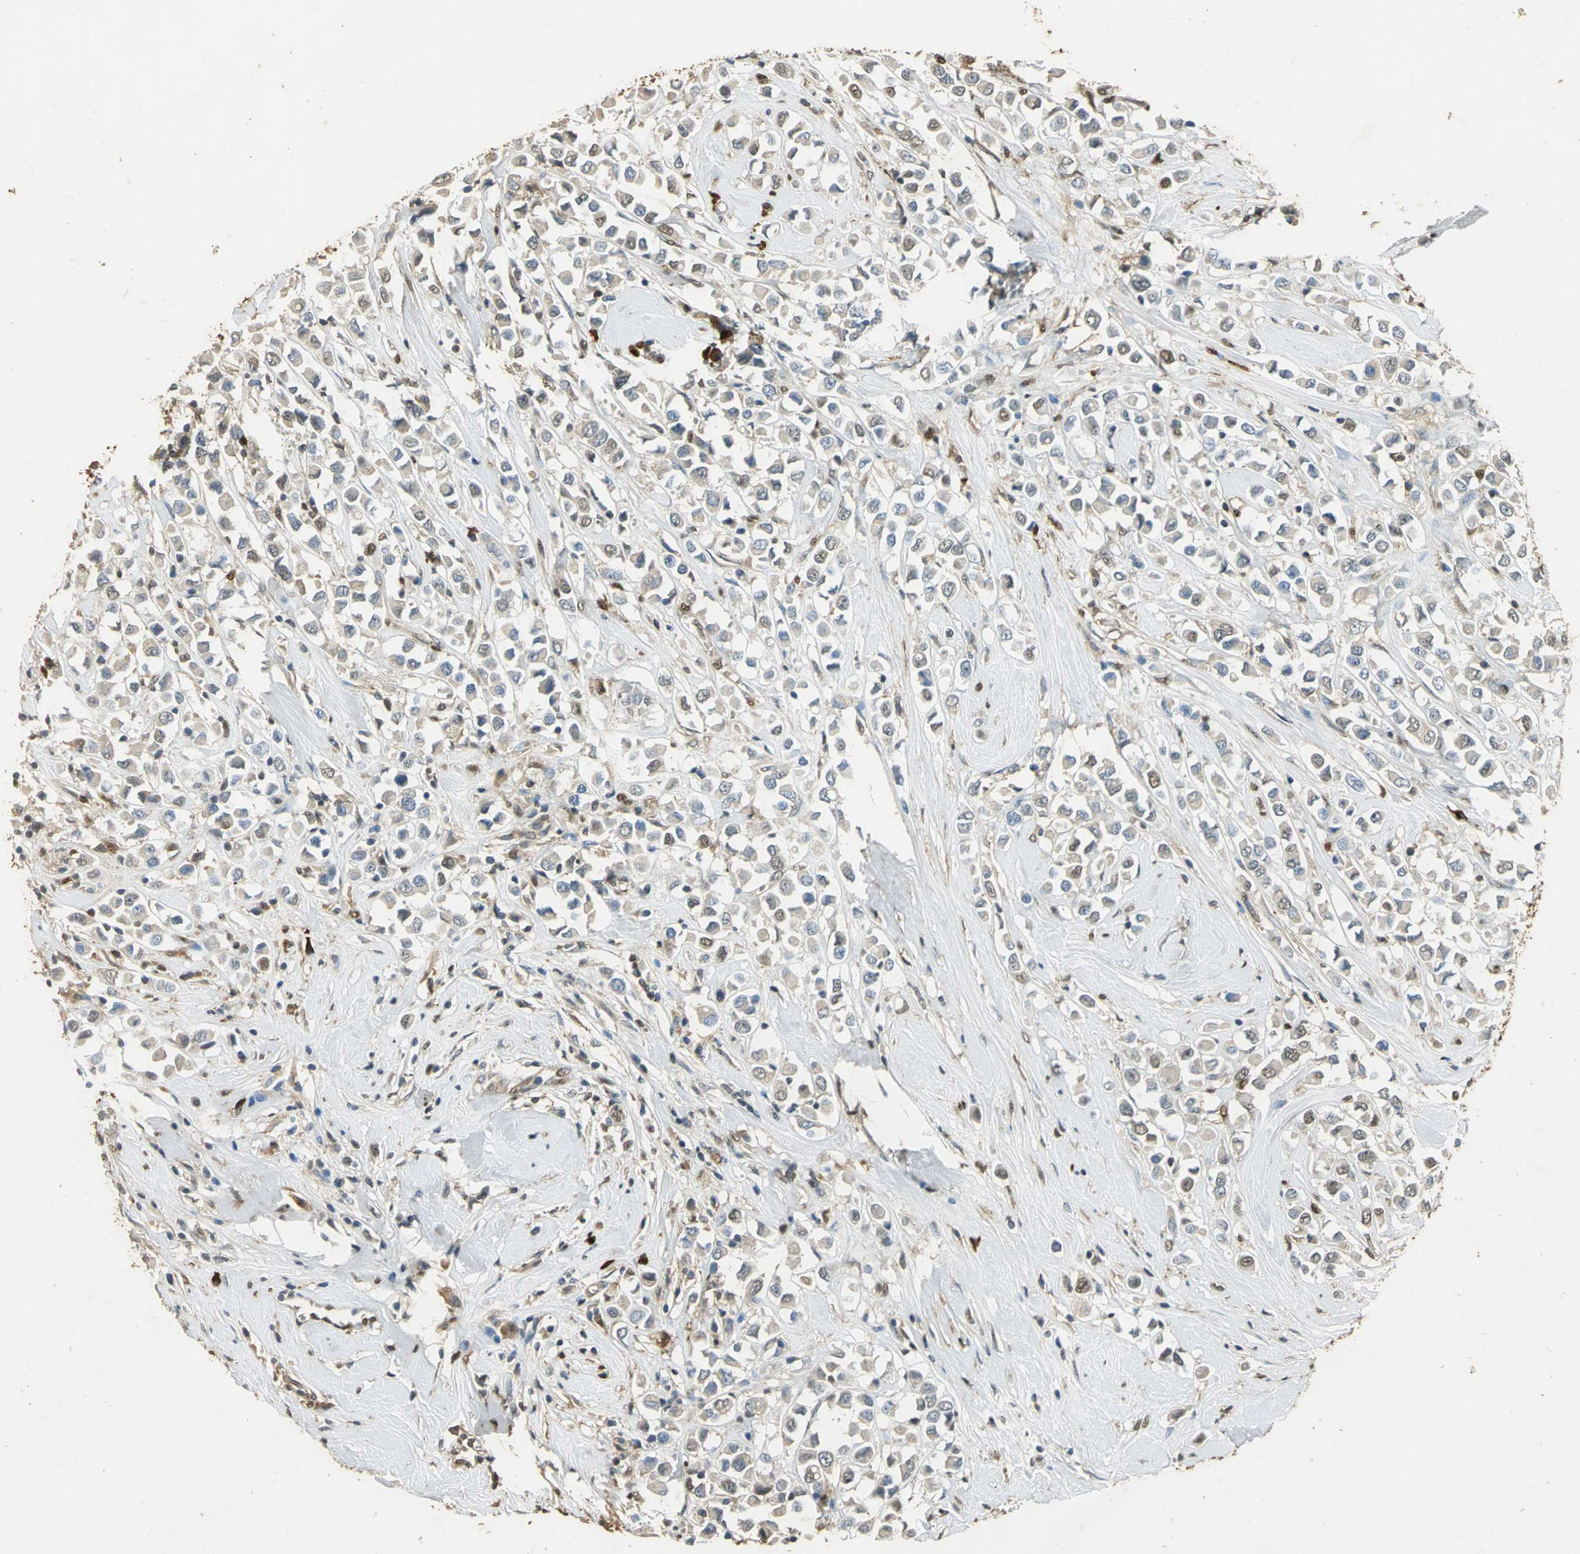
{"staining": {"intensity": "weak", "quantity": ">75%", "location": "cytoplasmic/membranous"}, "tissue": "breast cancer", "cell_type": "Tumor cells", "image_type": "cancer", "snomed": [{"axis": "morphology", "description": "Duct carcinoma"}, {"axis": "topography", "description": "Breast"}], "caption": "Weak cytoplasmic/membranous expression for a protein is appreciated in approximately >75% of tumor cells of infiltrating ductal carcinoma (breast) using immunohistochemistry (IHC).", "gene": "GAPDH", "patient": {"sex": "female", "age": 61}}